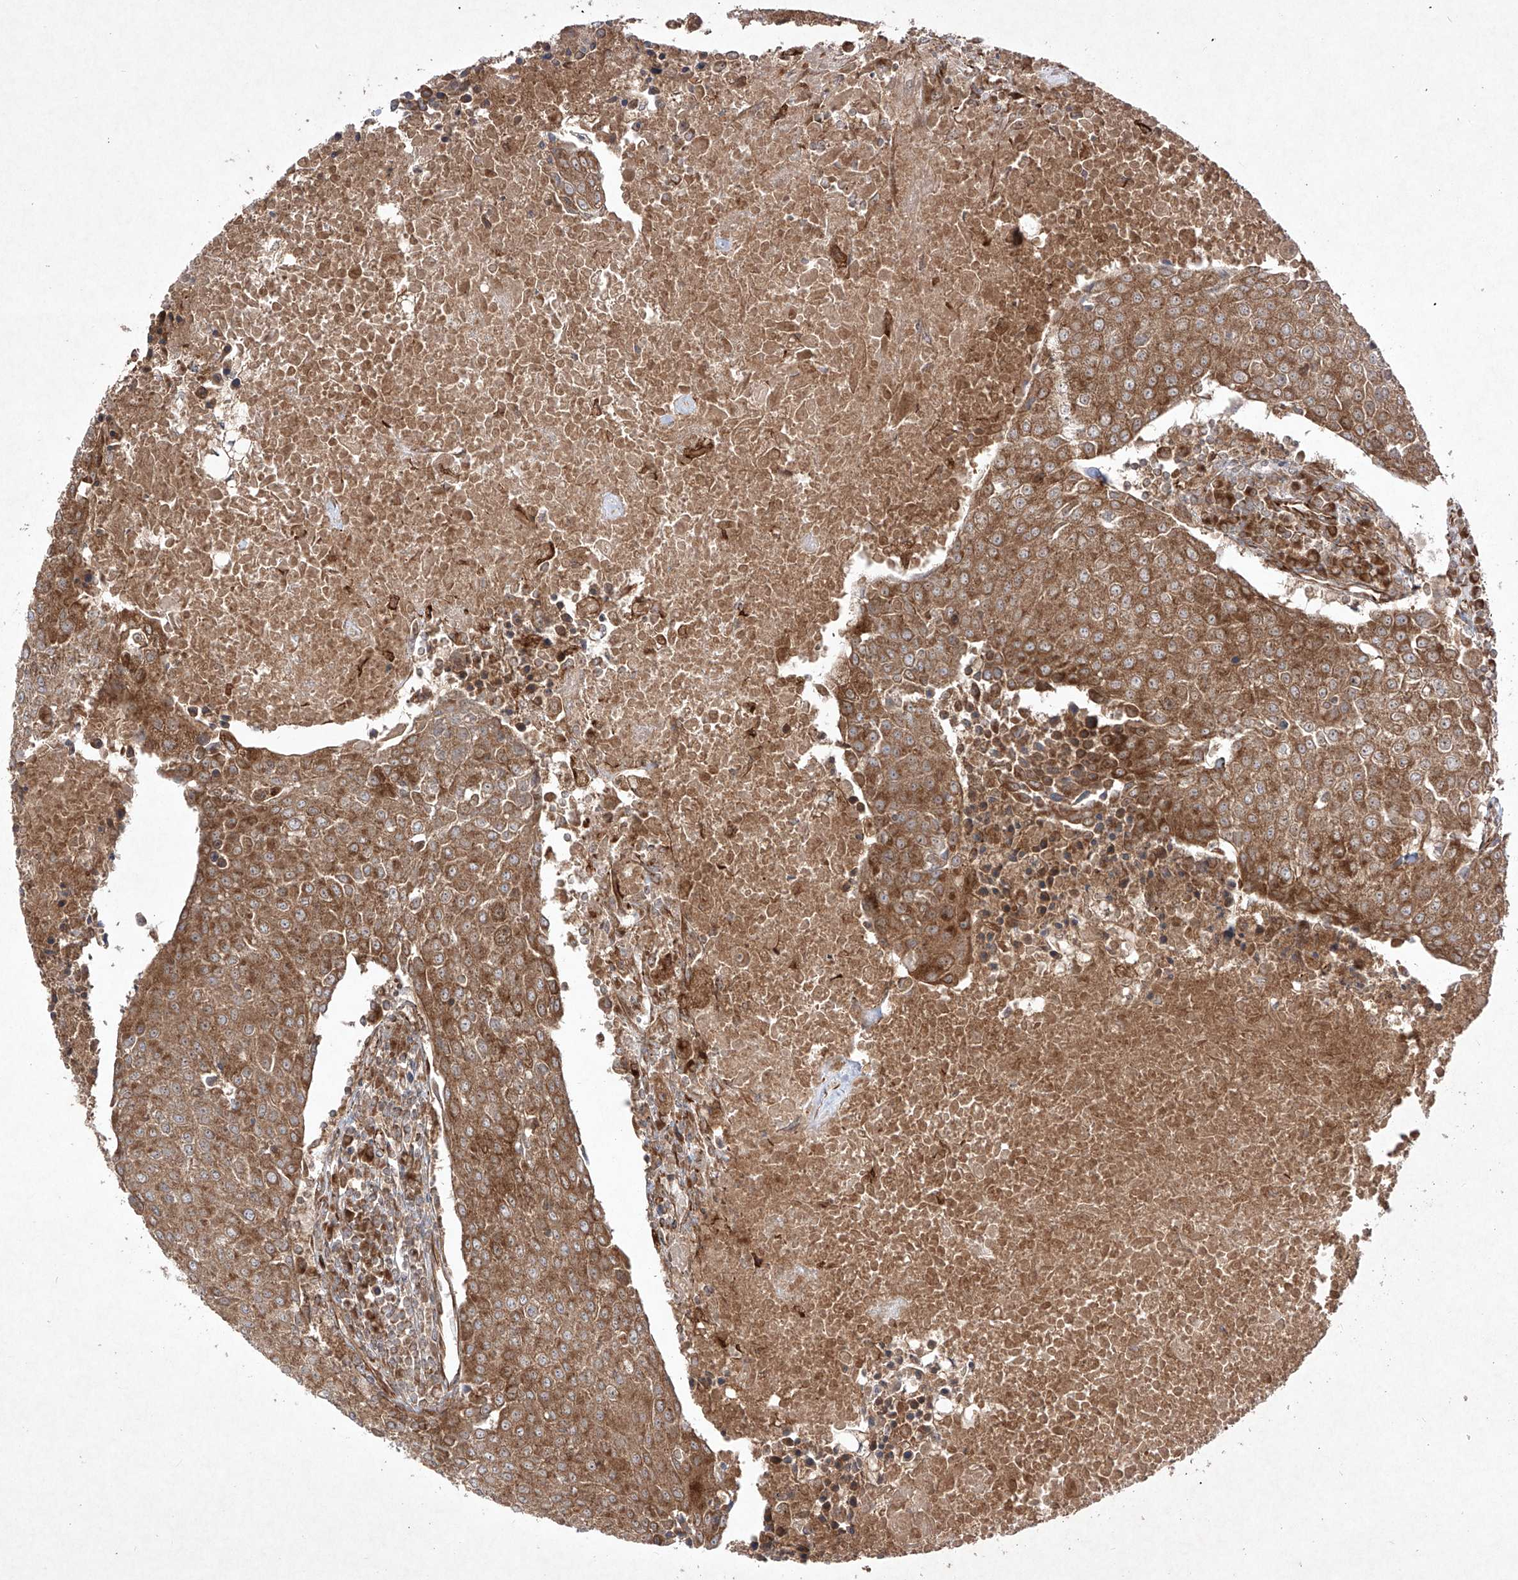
{"staining": {"intensity": "moderate", "quantity": ">75%", "location": "cytoplasmic/membranous"}, "tissue": "urothelial cancer", "cell_type": "Tumor cells", "image_type": "cancer", "snomed": [{"axis": "morphology", "description": "Urothelial carcinoma, High grade"}, {"axis": "topography", "description": "Urinary bladder"}], "caption": "The micrograph displays staining of high-grade urothelial carcinoma, revealing moderate cytoplasmic/membranous protein expression (brown color) within tumor cells. The staining is performed using DAB brown chromogen to label protein expression. The nuclei are counter-stained blue using hematoxylin.", "gene": "YKT6", "patient": {"sex": "female", "age": 85}}